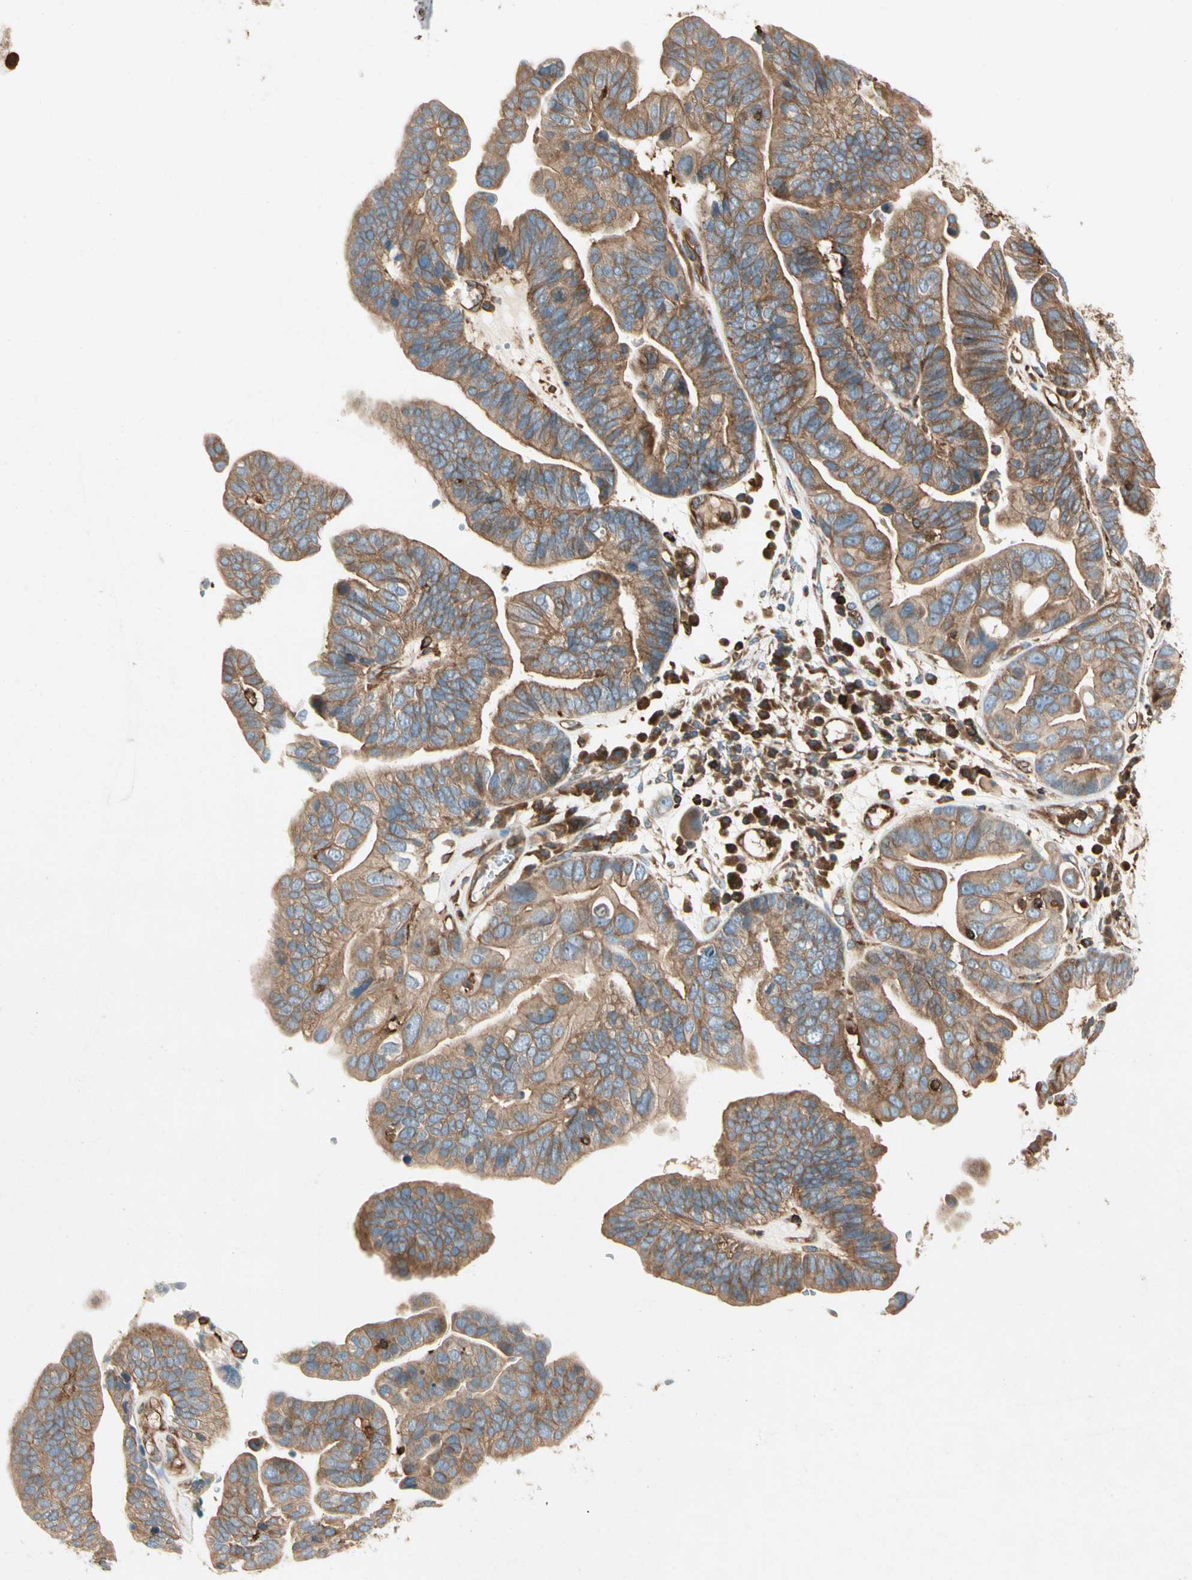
{"staining": {"intensity": "moderate", "quantity": ">75%", "location": "cytoplasmic/membranous"}, "tissue": "ovarian cancer", "cell_type": "Tumor cells", "image_type": "cancer", "snomed": [{"axis": "morphology", "description": "Cystadenocarcinoma, serous, NOS"}, {"axis": "topography", "description": "Ovary"}], "caption": "A brown stain shows moderate cytoplasmic/membranous positivity of a protein in human serous cystadenocarcinoma (ovarian) tumor cells.", "gene": "ARPC2", "patient": {"sex": "female", "age": 56}}